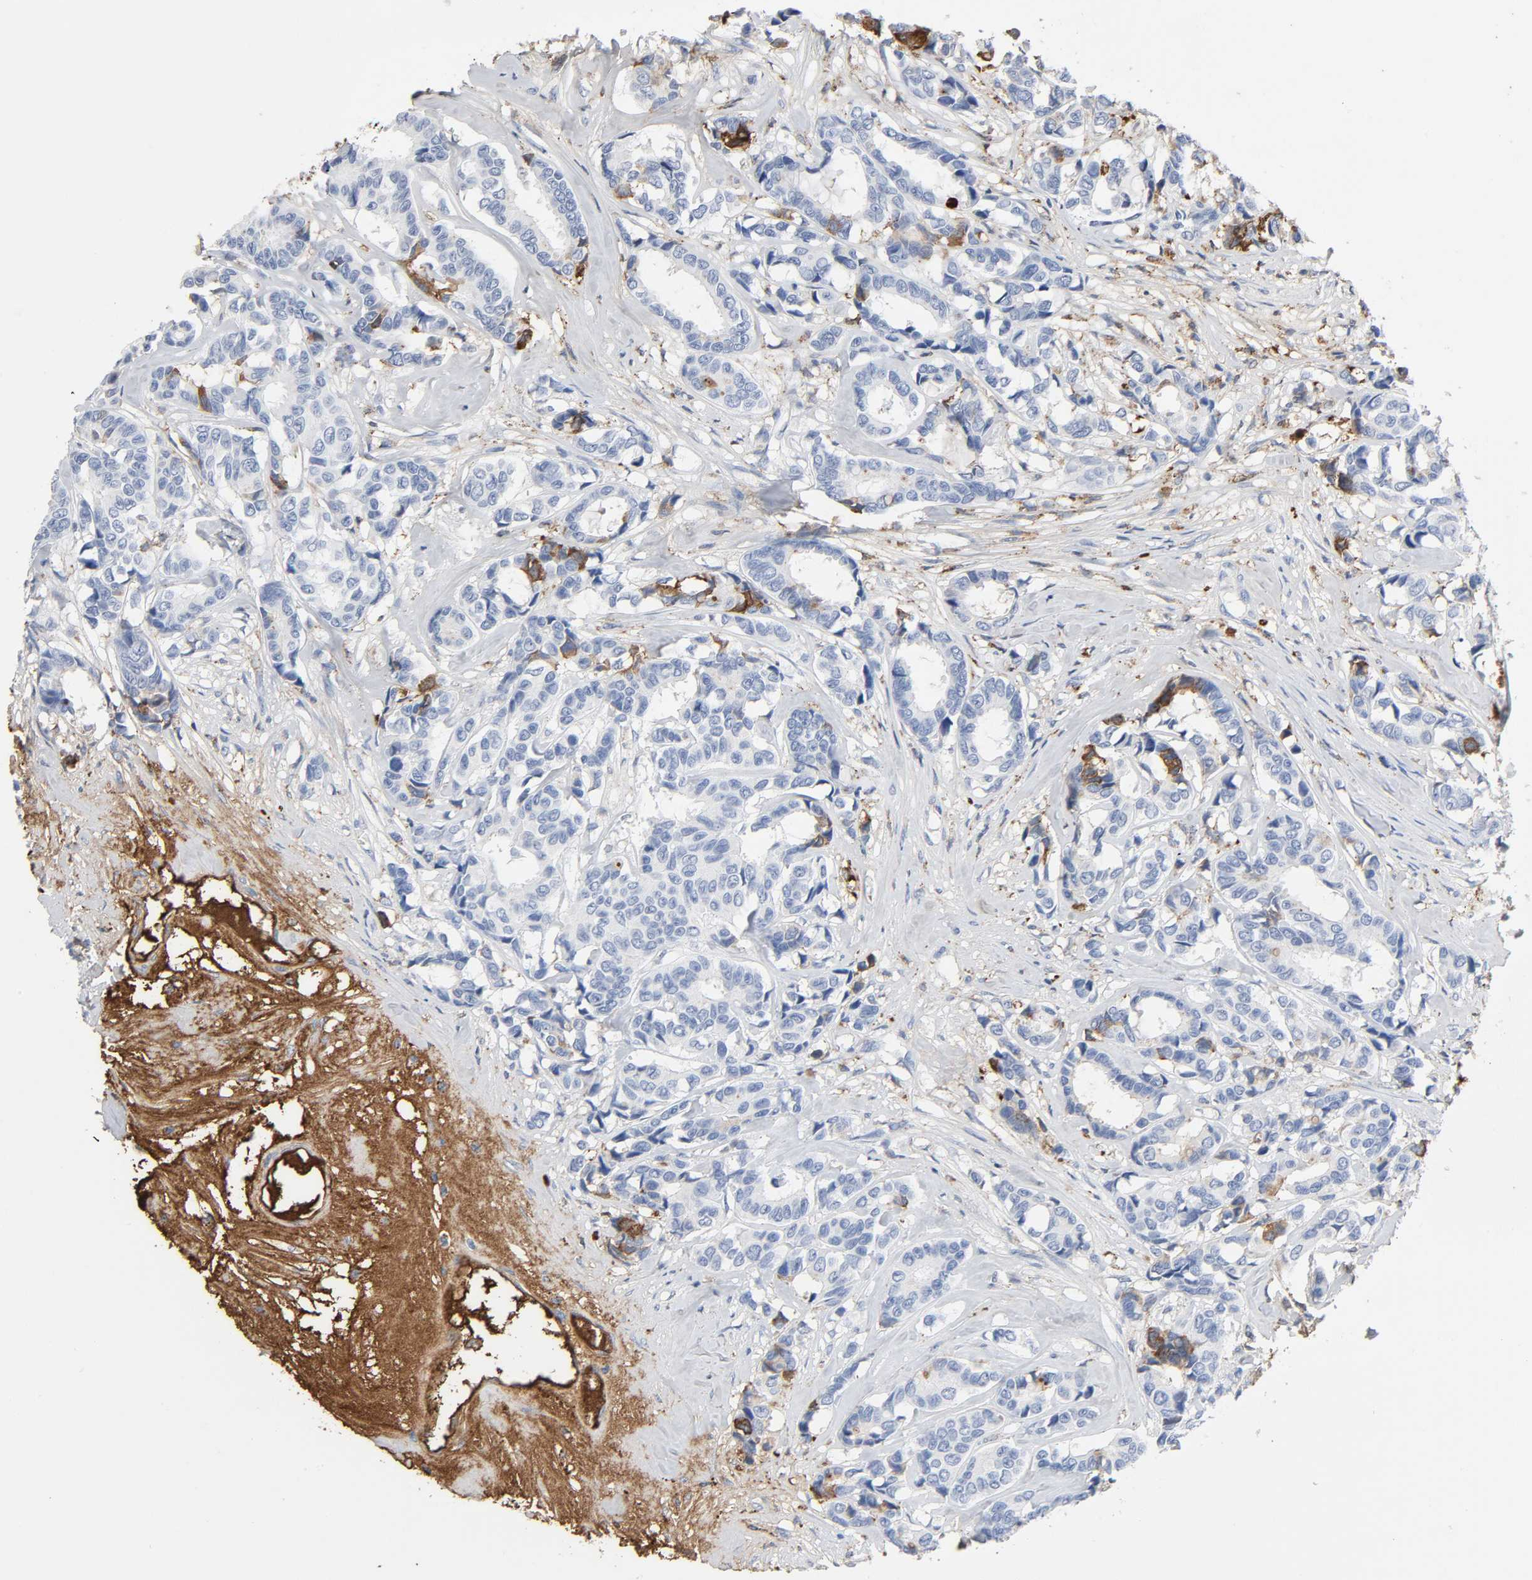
{"staining": {"intensity": "moderate", "quantity": "<25%", "location": "cytoplasmic/membranous"}, "tissue": "breast cancer", "cell_type": "Tumor cells", "image_type": "cancer", "snomed": [{"axis": "morphology", "description": "Duct carcinoma"}, {"axis": "topography", "description": "Breast"}], "caption": "Human invasive ductal carcinoma (breast) stained with a brown dye displays moderate cytoplasmic/membranous positive staining in about <25% of tumor cells.", "gene": "C3", "patient": {"sex": "female", "age": 87}}